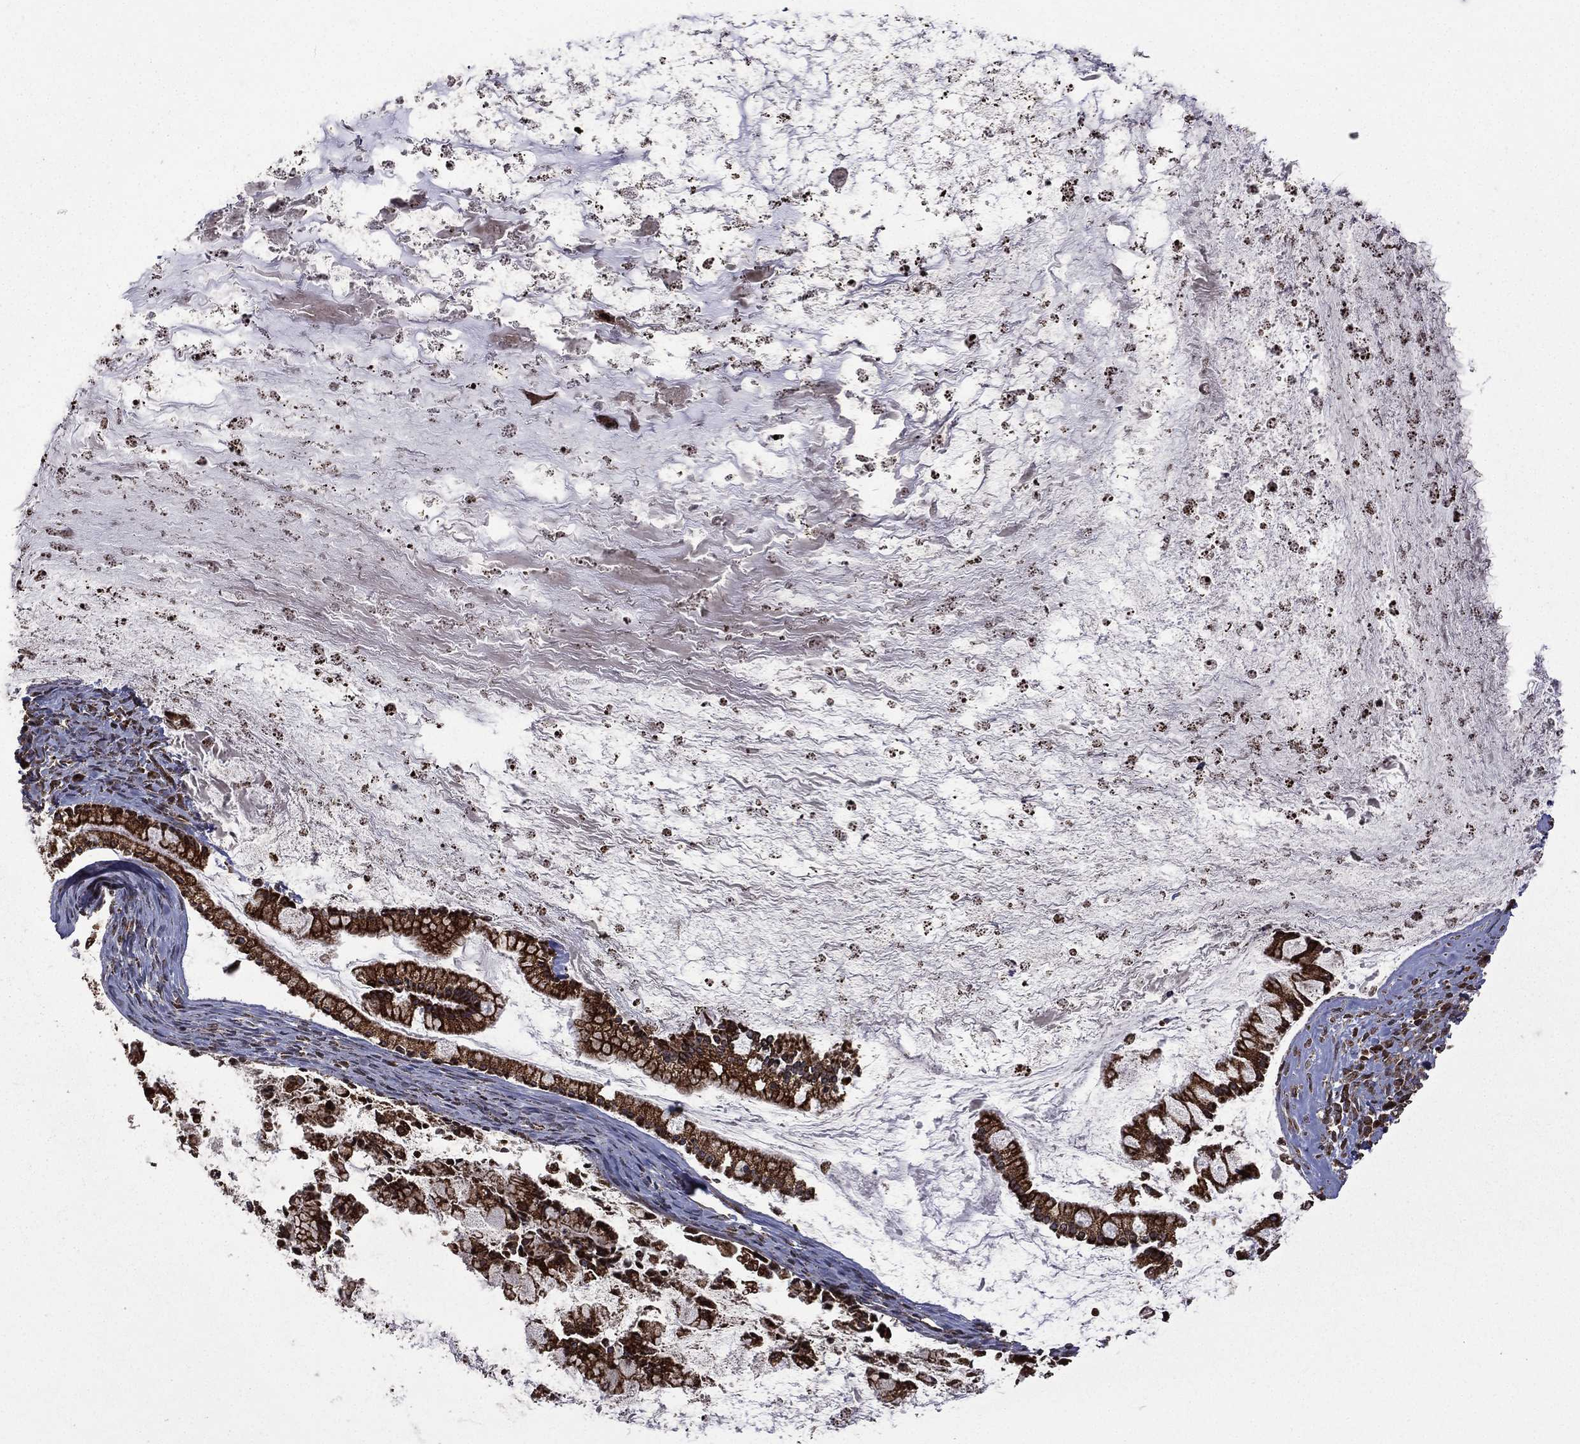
{"staining": {"intensity": "strong", "quantity": ">75%", "location": "cytoplasmic/membranous"}, "tissue": "ovarian cancer", "cell_type": "Tumor cells", "image_type": "cancer", "snomed": [{"axis": "morphology", "description": "Cystadenocarcinoma, mucinous, NOS"}, {"axis": "topography", "description": "Ovary"}], "caption": "This micrograph demonstrates IHC staining of human mucinous cystadenocarcinoma (ovarian), with high strong cytoplasmic/membranous expression in approximately >75% of tumor cells.", "gene": "GIMAP6", "patient": {"sex": "female", "age": 67}}